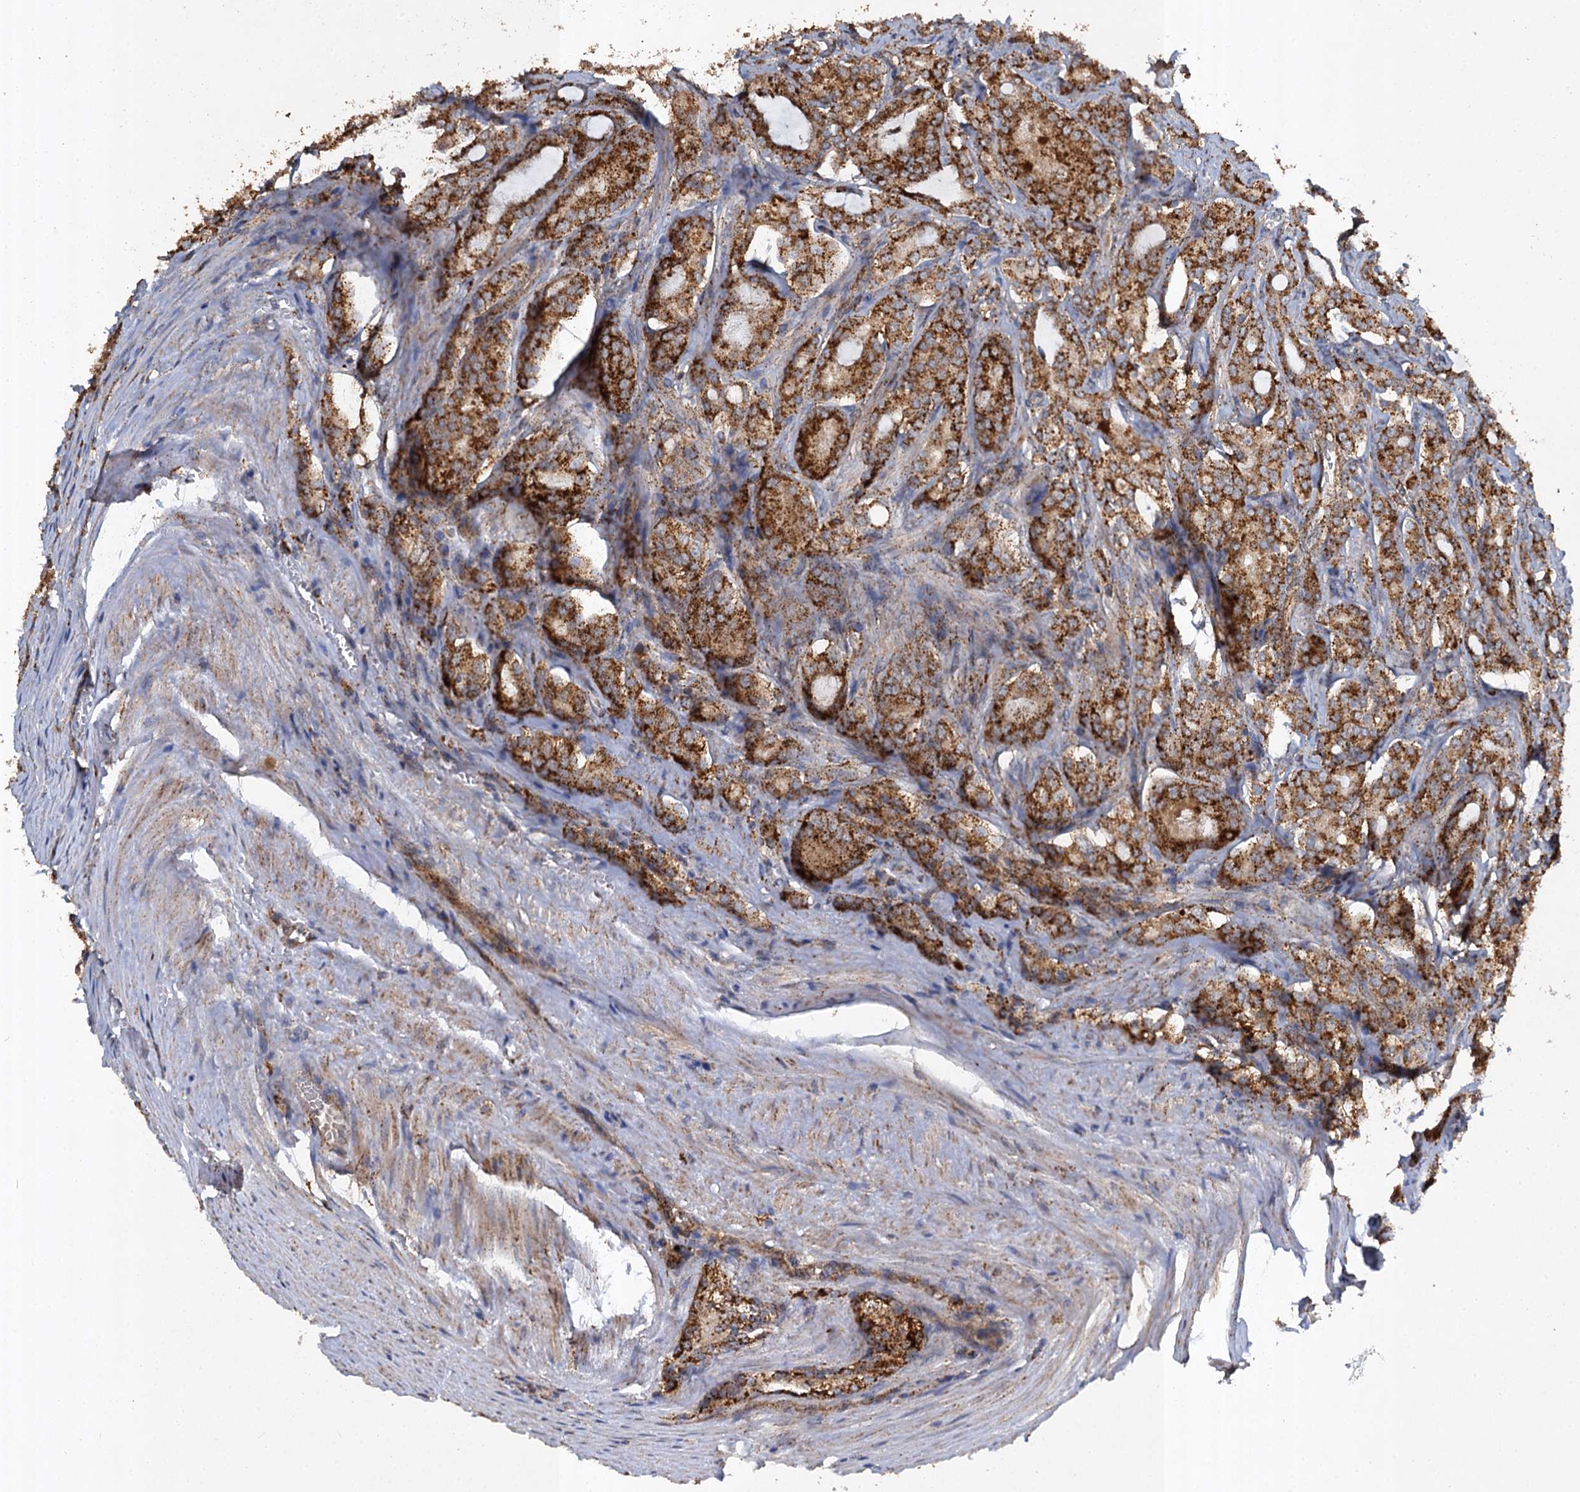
{"staining": {"intensity": "strong", "quantity": ">75%", "location": "cytoplasmic/membranous"}, "tissue": "prostate cancer", "cell_type": "Tumor cells", "image_type": "cancer", "snomed": [{"axis": "morphology", "description": "Adenocarcinoma, High grade"}, {"axis": "topography", "description": "Prostate"}], "caption": "Prostate adenocarcinoma (high-grade) was stained to show a protein in brown. There is high levels of strong cytoplasmic/membranous positivity in approximately >75% of tumor cells.", "gene": "GBA1", "patient": {"sex": "male", "age": 72}}